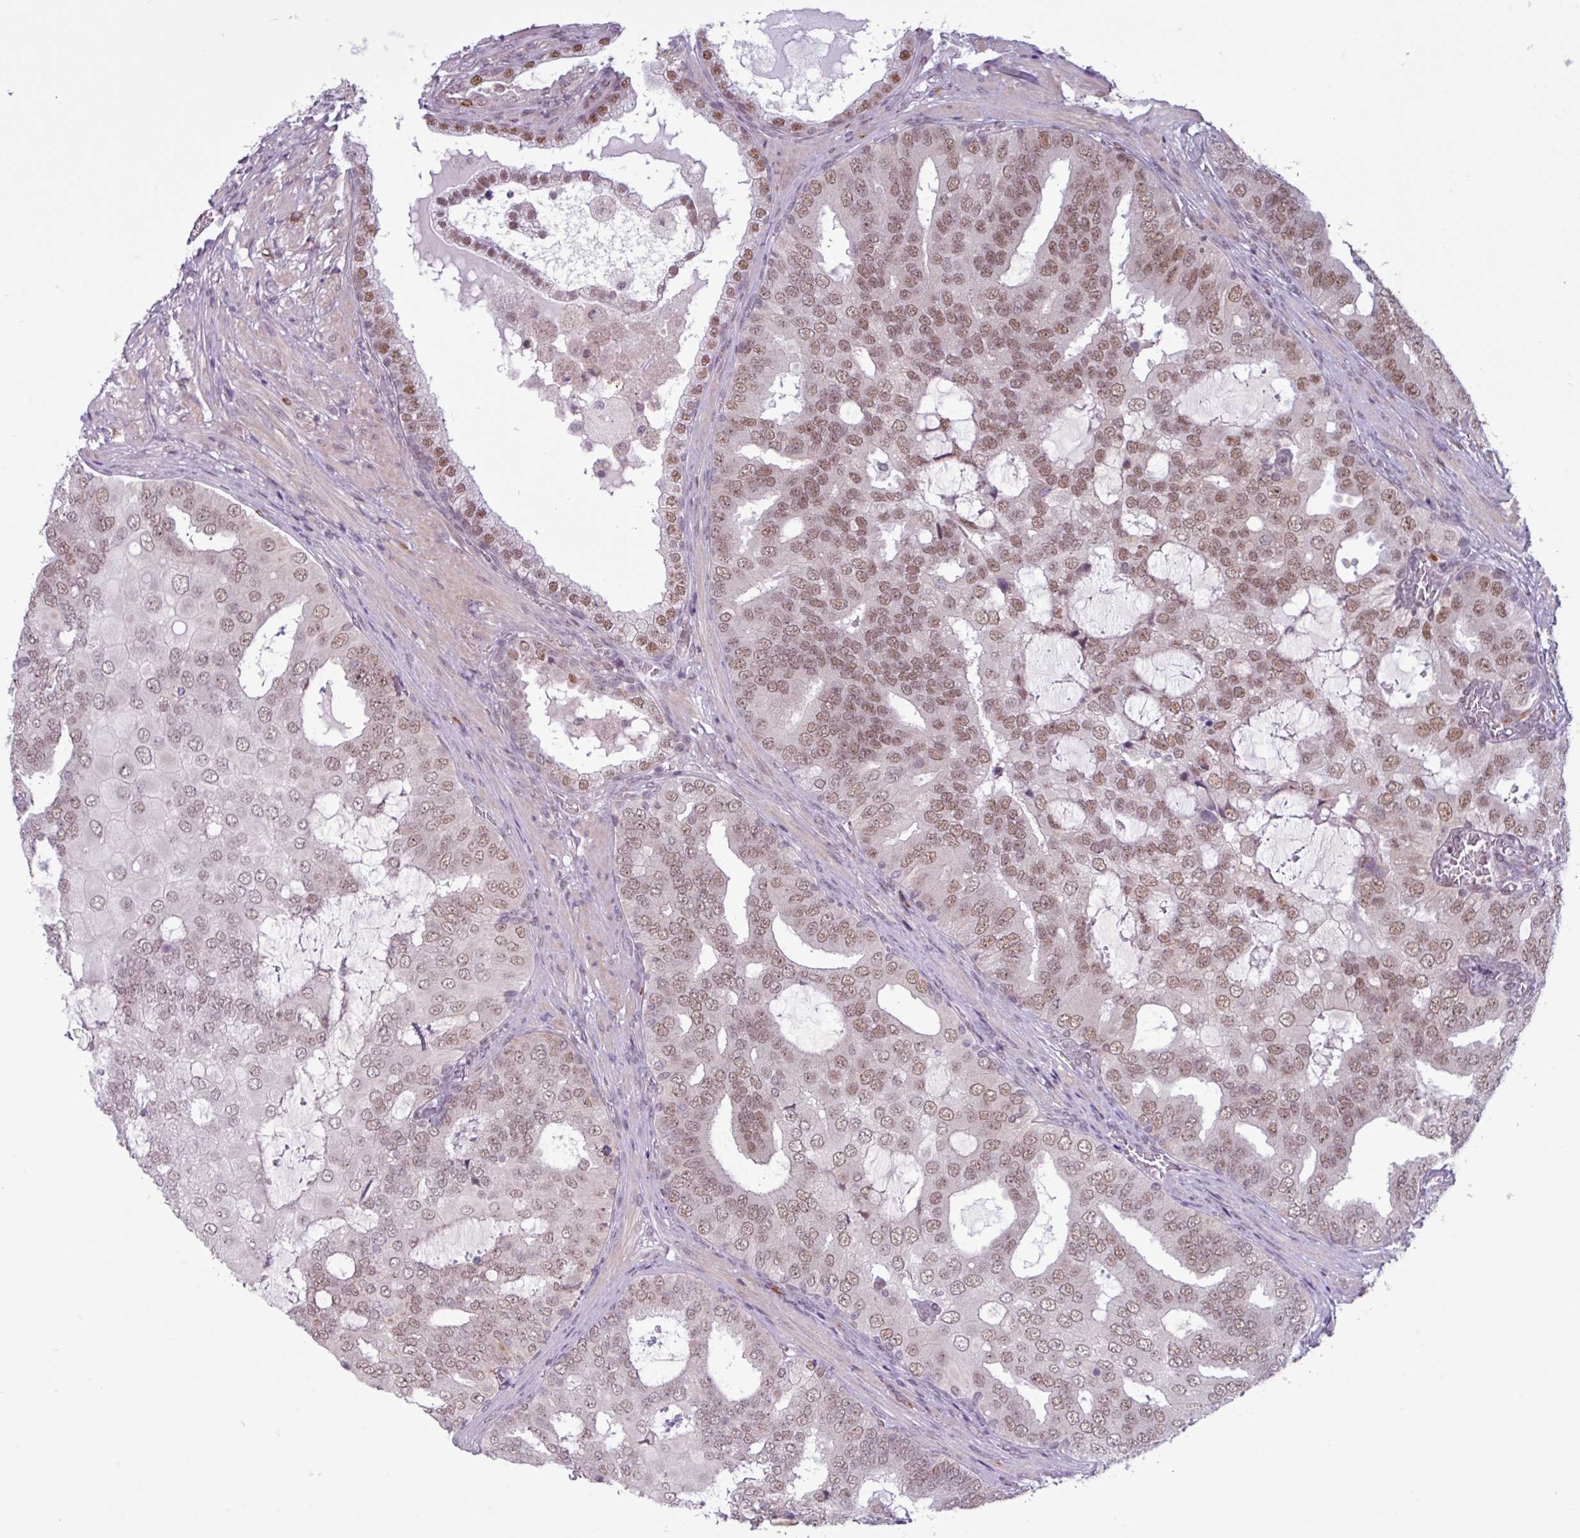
{"staining": {"intensity": "moderate", "quantity": ">75%", "location": "nuclear"}, "tissue": "prostate cancer", "cell_type": "Tumor cells", "image_type": "cancer", "snomed": [{"axis": "morphology", "description": "Adenocarcinoma, High grade"}, {"axis": "topography", "description": "Prostate"}], "caption": "Protein expression by immunohistochemistry (IHC) demonstrates moderate nuclear staining in approximately >75% of tumor cells in prostate high-grade adenocarcinoma.", "gene": "NOTCH2", "patient": {"sex": "male", "age": 55}}